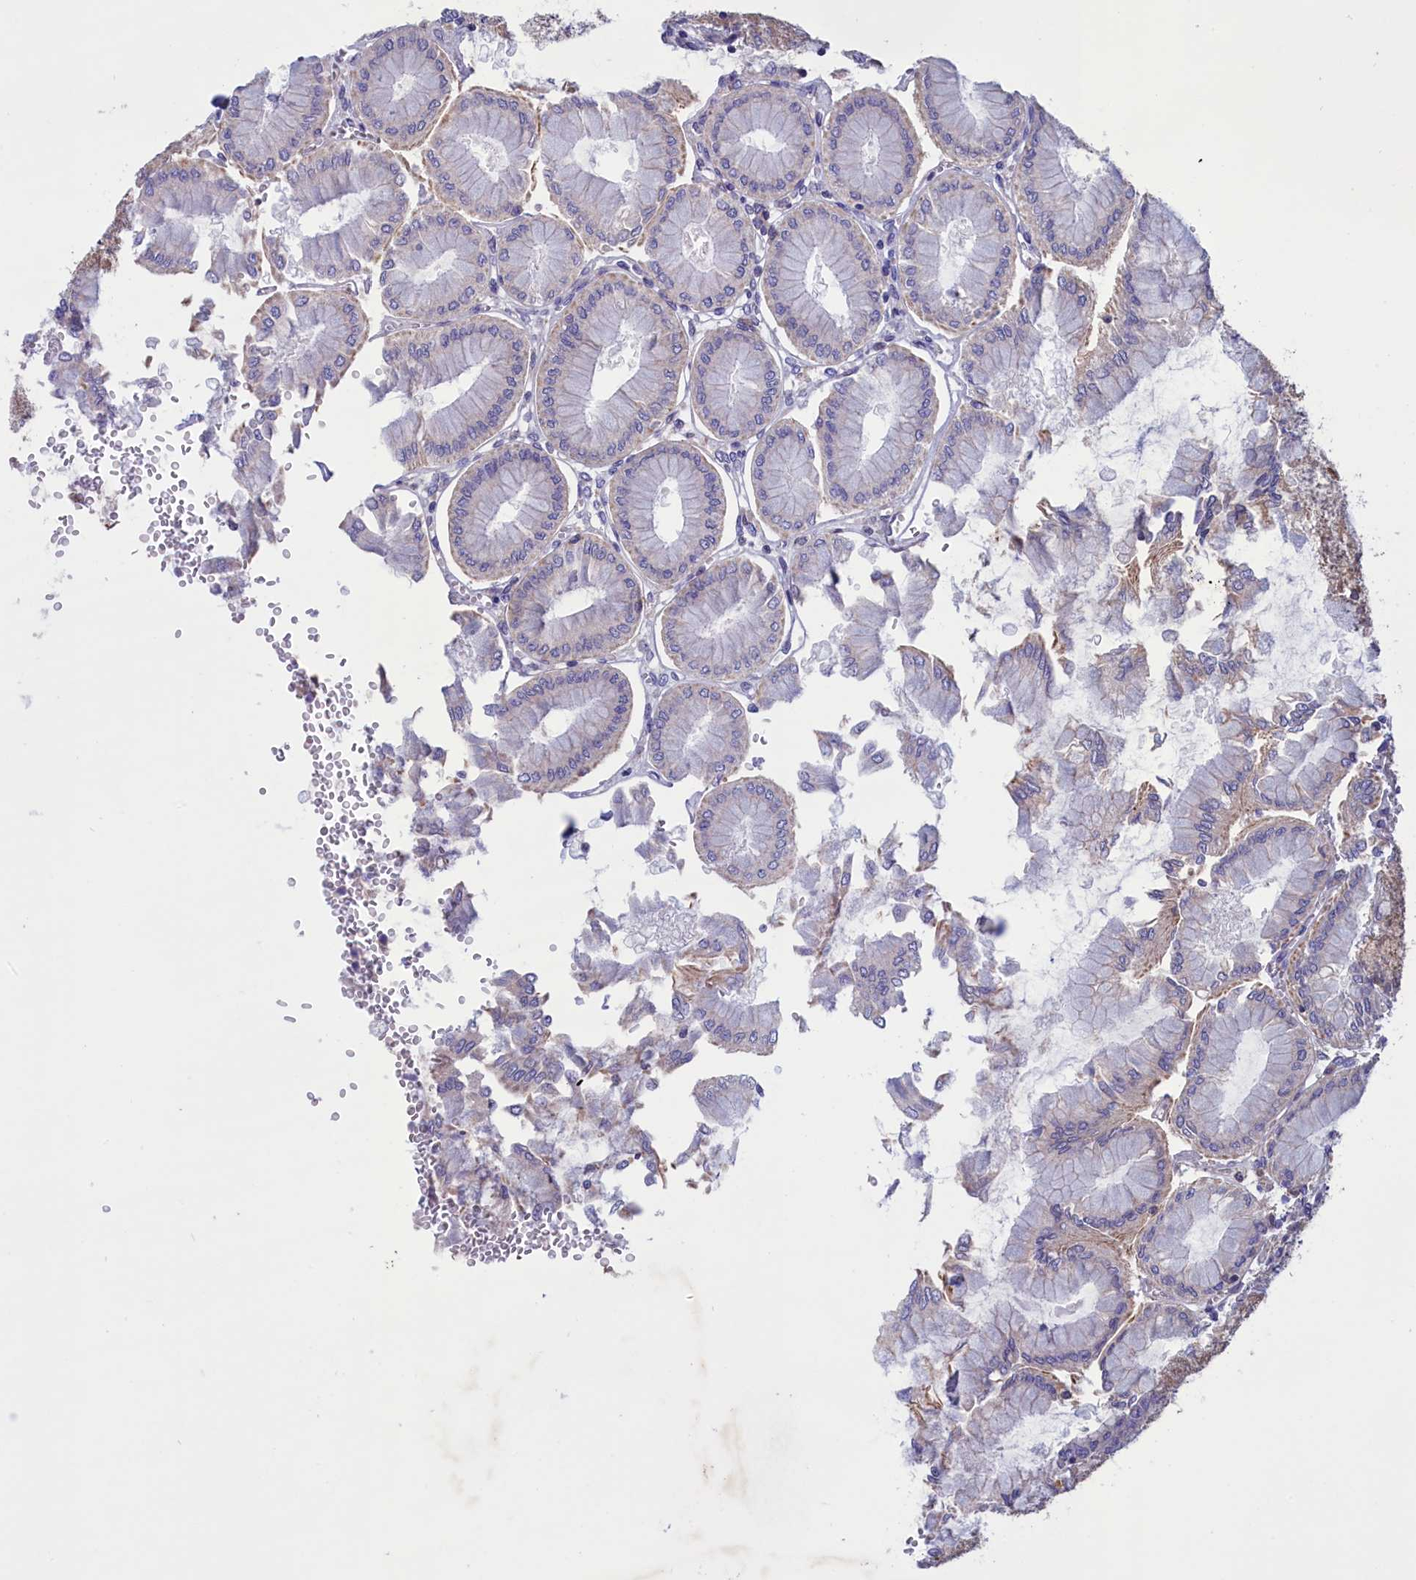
{"staining": {"intensity": "moderate", "quantity": "25%-75%", "location": "cytoplasmic/membranous"}, "tissue": "stomach", "cell_type": "Glandular cells", "image_type": "normal", "snomed": [{"axis": "morphology", "description": "Normal tissue, NOS"}, {"axis": "topography", "description": "Stomach, upper"}], "caption": "There is medium levels of moderate cytoplasmic/membranous staining in glandular cells of benign stomach, as demonstrated by immunohistochemical staining (brown color).", "gene": "AMDHD2", "patient": {"sex": "female", "age": 56}}